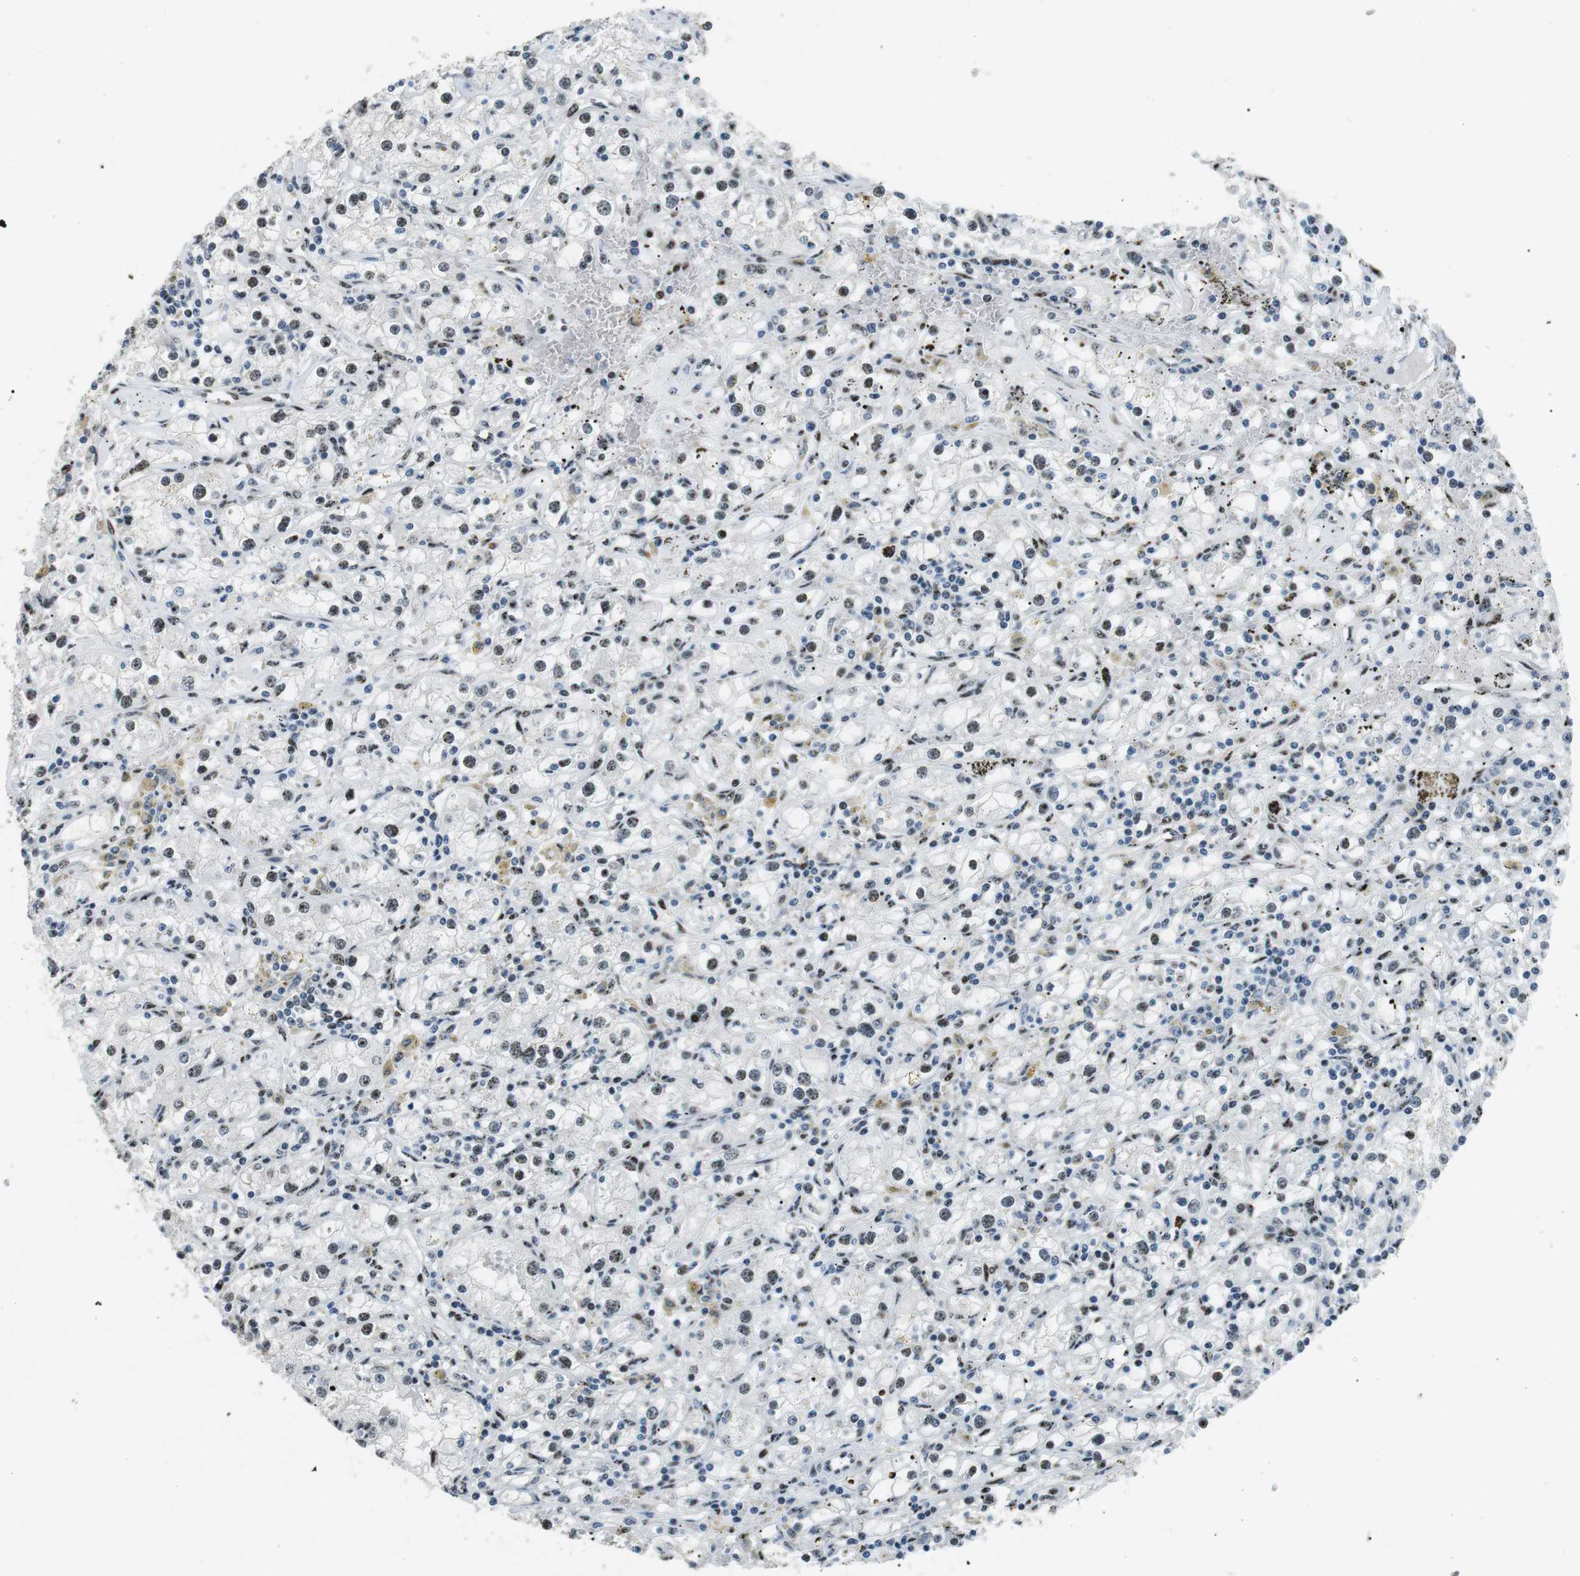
{"staining": {"intensity": "weak", "quantity": "25%-75%", "location": "nuclear"}, "tissue": "renal cancer", "cell_type": "Tumor cells", "image_type": "cancer", "snomed": [{"axis": "morphology", "description": "Adenocarcinoma, NOS"}, {"axis": "topography", "description": "Kidney"}], "caption": "A high-resolution photomicrograph shows immunohistochemistry (IHC) staining of renal cancer, which reveals weak nuclear staining in about 25%-75% of tumor cells. Immunohistochemistry stains the protein of interest in brown and the nuclei are stained blue.", "gene": "PML", "patient": {"sex": "male", "age": 56}}